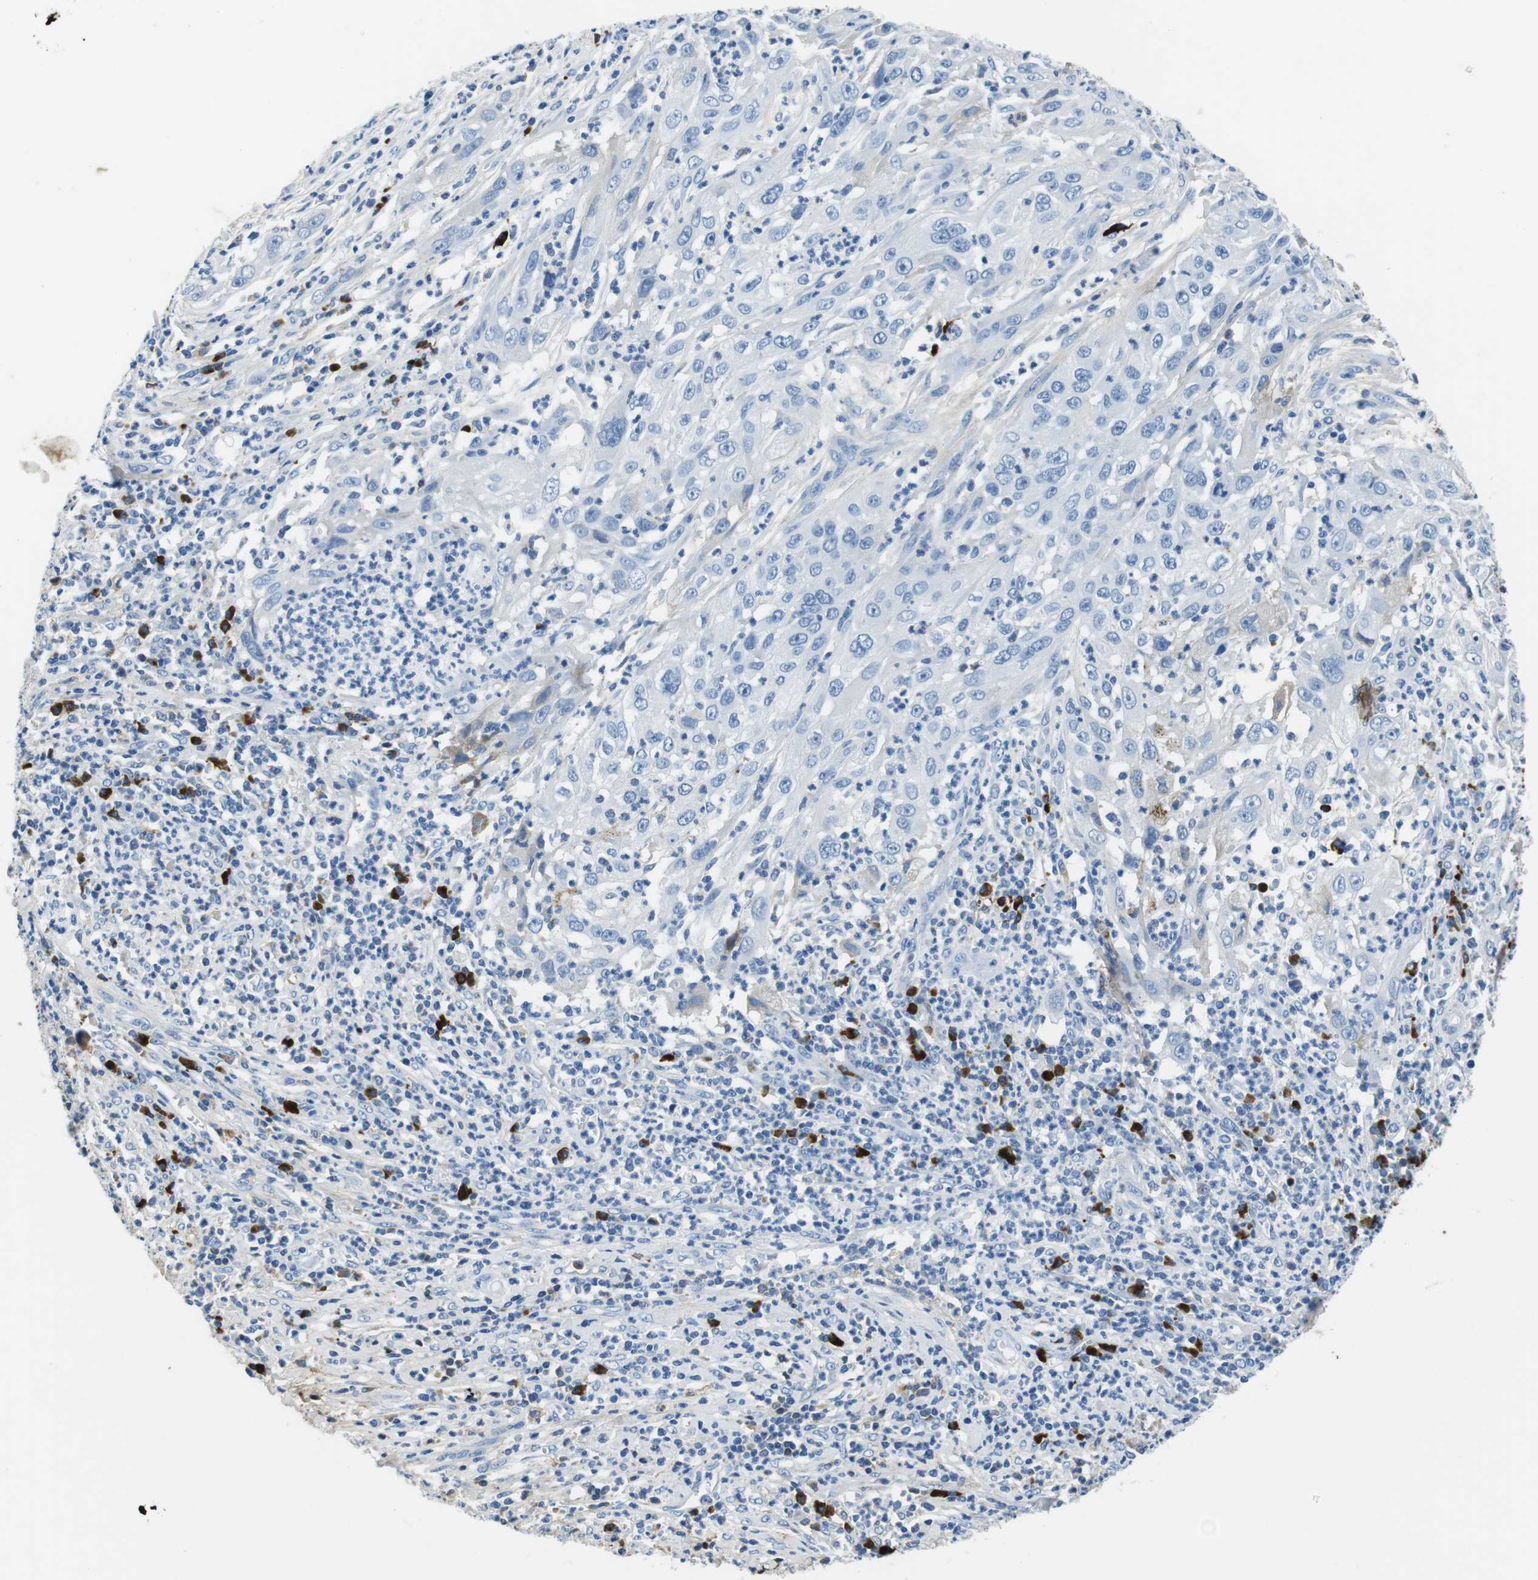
{"staining": {"intensity": "negative", "quantity": "none", "location": "none"}, "tissue": "cervical cancer", "cell_type": "Tumor cells", "image_type": "cancer", "snomed": [{"axis": "morphology", "description": "Squamous cell carcinoma, NOS"}, {"axis": "topography", "description": "Cervix"}], "caption": "DAB immunohistochemical staining of cervical squamous cell carcinoma exhibits no significant expression in tumor cells.", "gene": "IGKC", "patient": {"sex": "female", "age": 32}}